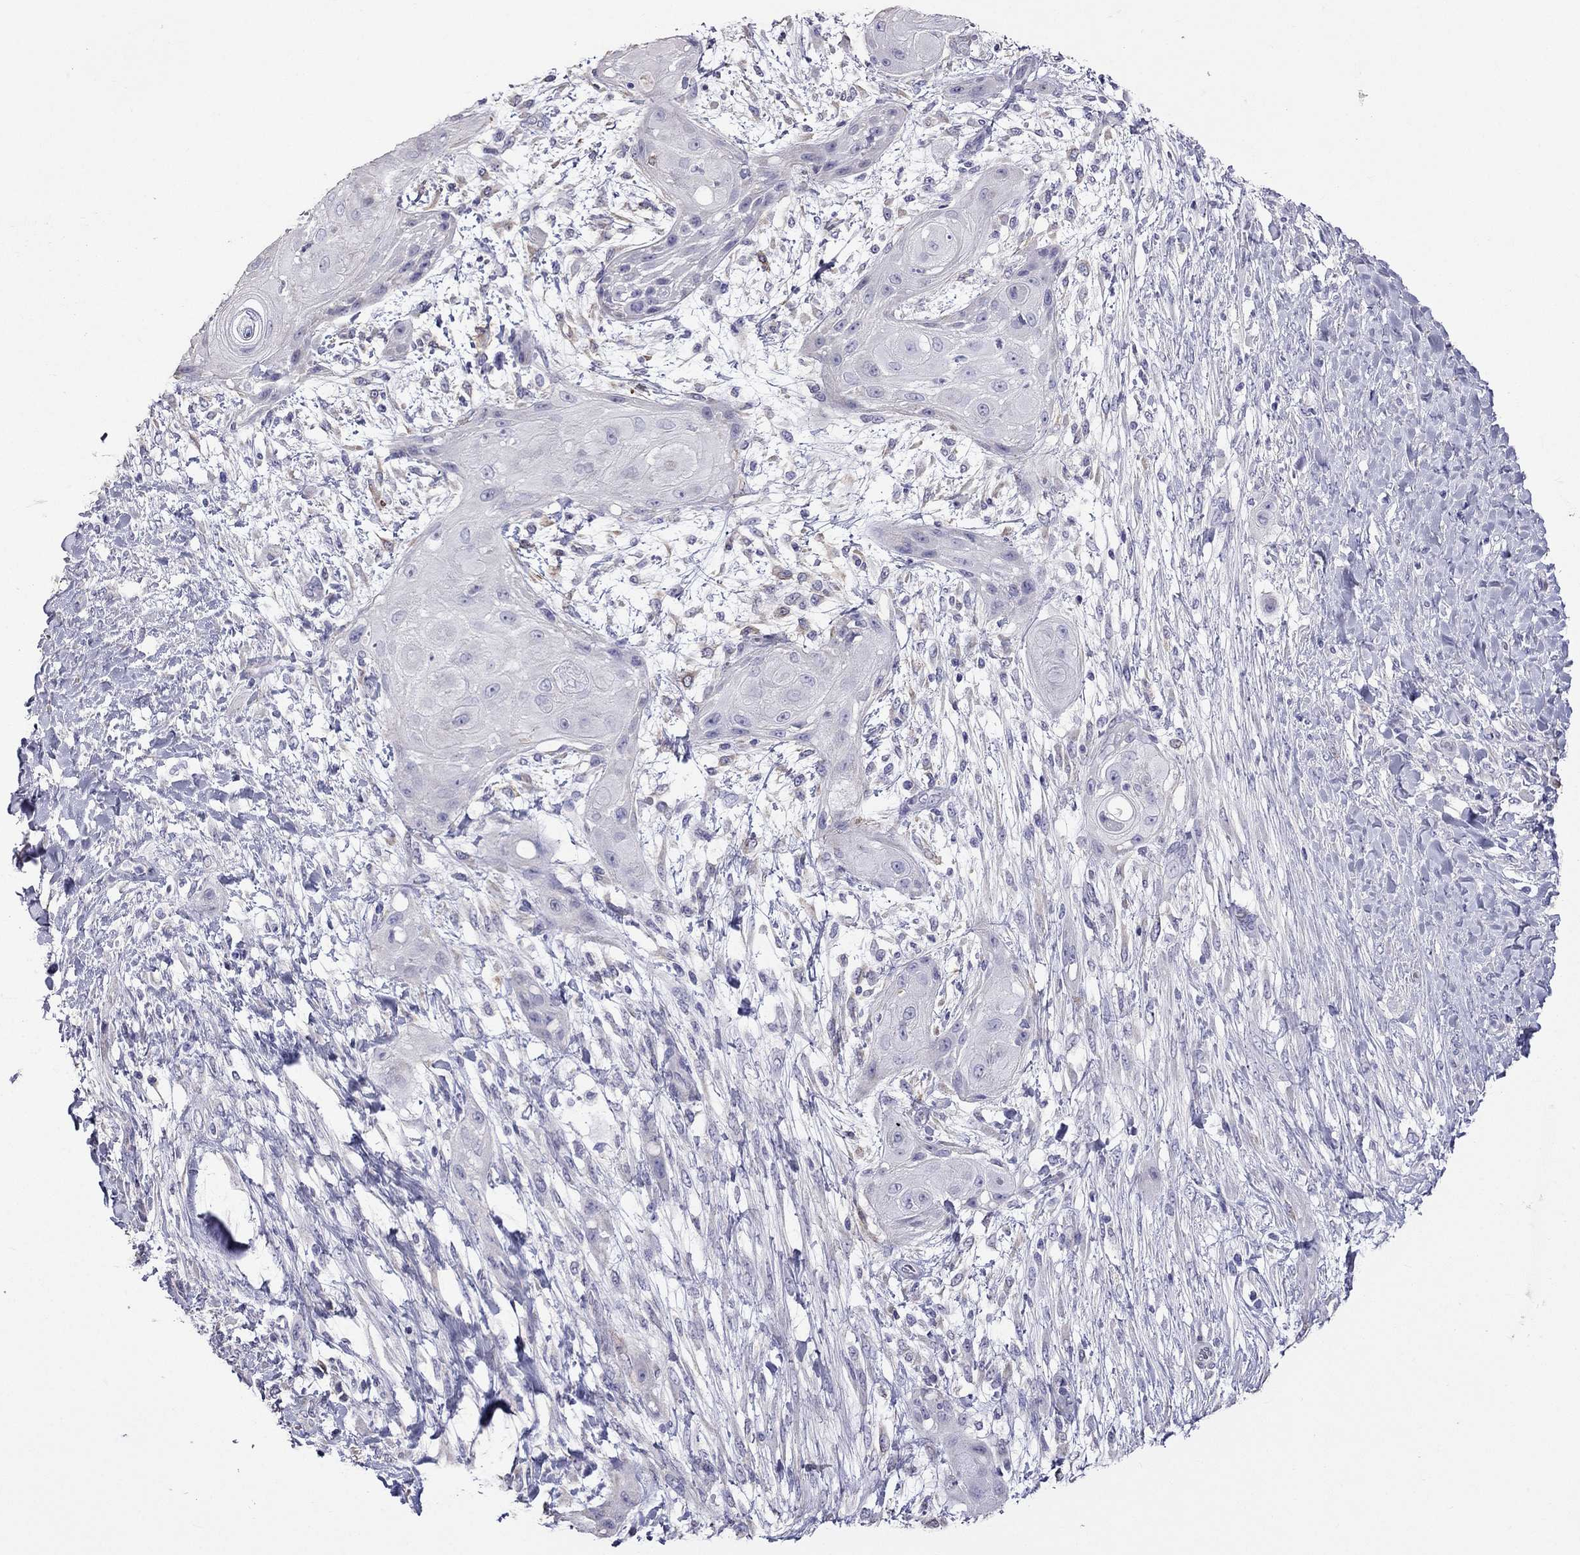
{"staining": {"intensity": "negative", "quantity": "none", "location": "none"}, "tissue": "skin cancer", "cell_type": "Tumor cells", "image_type": "cancer", "snomed": [{"axis": "morphology", "description": "Squamous cell carcinoma, NOS"}, {"axis": "topography", "description": "Skin"}], "caption": "The micrograph demonstrates no significant expression in tumor cells of skin cancer.", "gene": "AK5", "patient": {"sex": "male", "age": 62}}